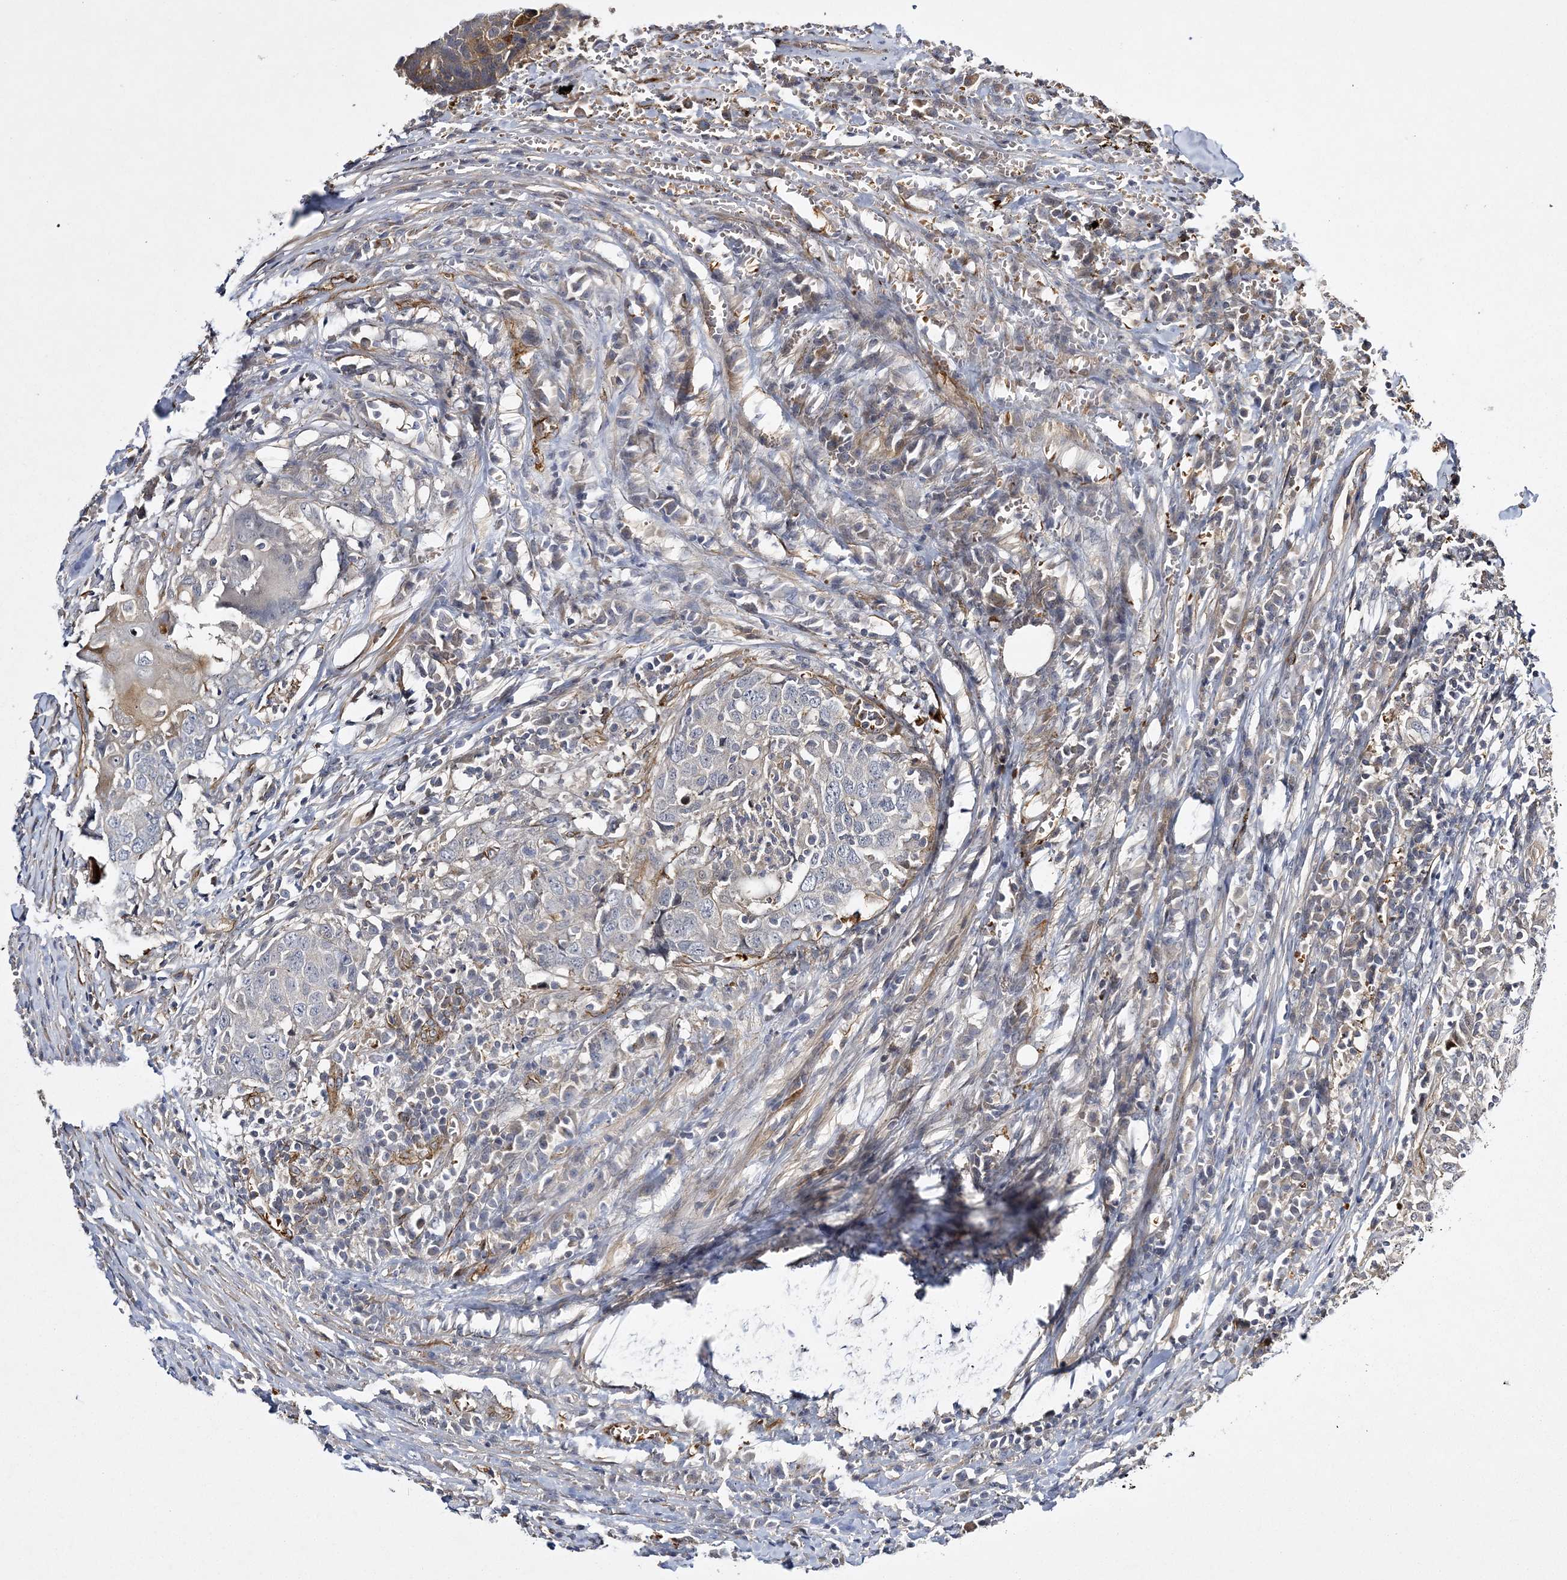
{"staining": {"intensity": "negative", "quantity": "none", "location": "none"}, "tissue": "head and neck cancer", "cell_type": "Tumor cells", "image_type": "cancer", "snomed": [{"axis": "morphology", "description": "Squamous cell carcinoma, NOS"}, {"axis": "topography", "description": "Head-Neck"}], "caption": "Micrograph shows no significant protein expression in tumor cells of squamous cell carcinoma (head and neck).", "gene": "CALN1", "patient": {"sex": "male", "age": 66}}